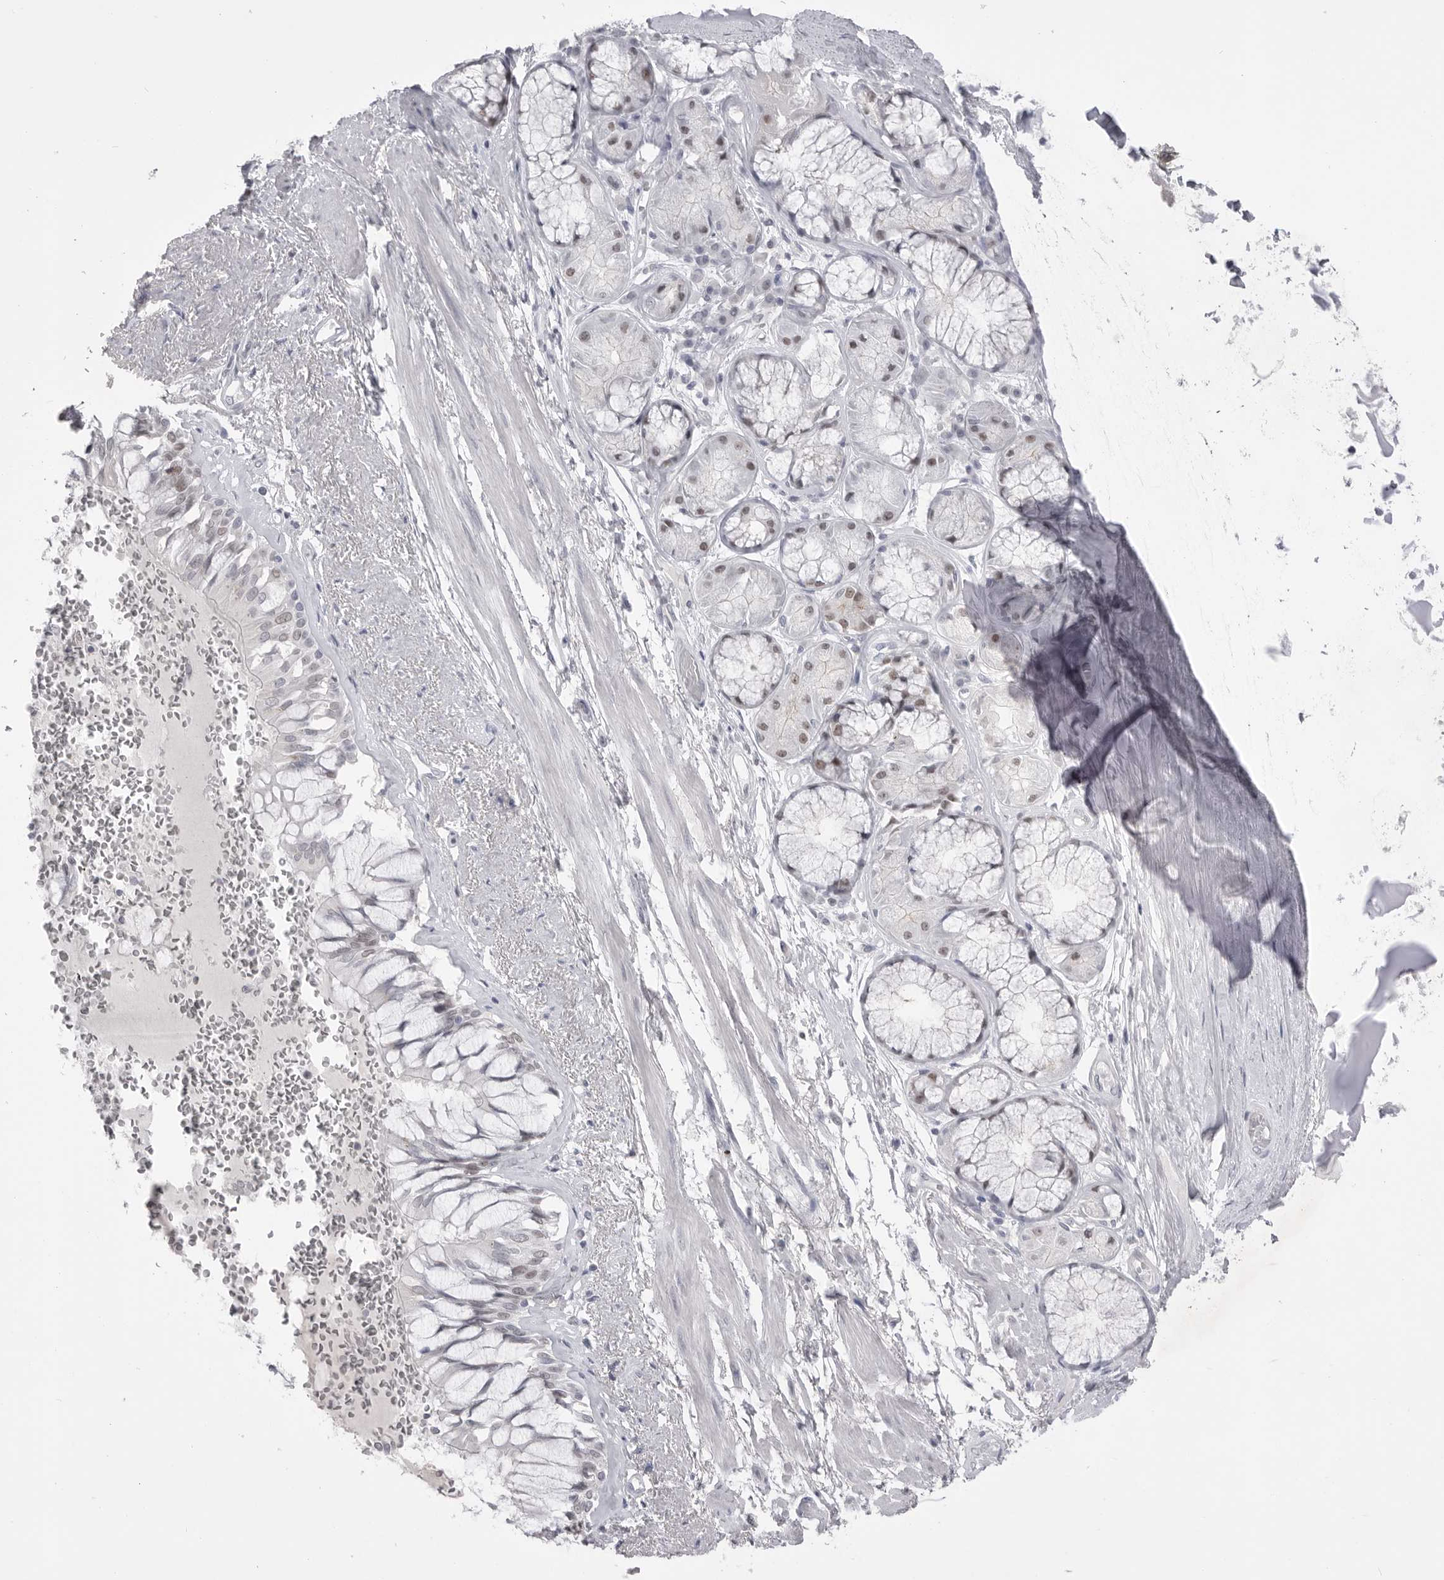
{"staining": {"intensity": "negative", "quantity": "none", "location": "none"}, "tissue": "adipose tissue", "cell_type": "Adipocytes", "image_type": "normal", "snomed": [{"axis": "morphology", "description": "Normal tissue, NOS"}, {"axis": "topography", "description": "Bronchus"}], "caption": "Micrograph shows no significant protein expression in adipocytes of normal adipose tissue. The staining is performed using DAB (3,3'-diaminobenzidine) brown chromogen with nuclei counter-stained in using hematoxylin.", "gene": "ZBTB7B", "patient": {"sex": "male", "age": 66}}